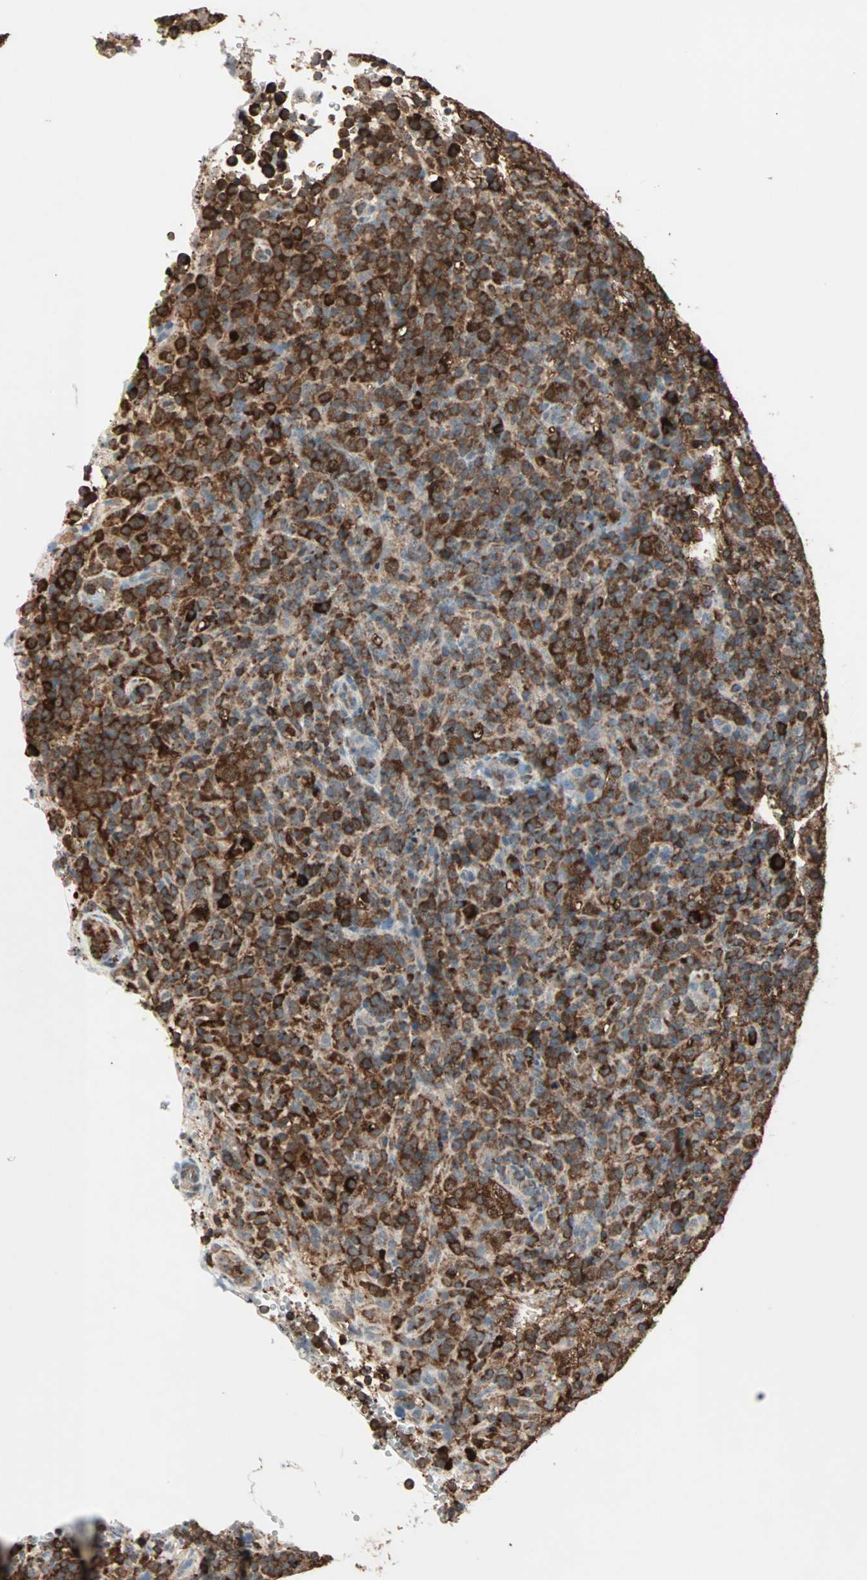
{"staining": {"intensity": "strong", "quantity": ">75%", "location": "cytoplasmic/membranous"}, "tissue": "lymphoma", "cell_type": "Tumor cells", "image_type": "cancer", "snomed": [{"axis": "morphology", "description": "Malignant lymphoma, non-Hodgkin's type, High grade"}, {"axis": "topography", "description": "Lymph node"}], "caption": "Protein positivity by immunohistochemistry (IHC) reveals strong cytoplasmic/membranous expression in approximately >75% of tumor cells in high-grade malignant lymphoma, non-Hodgkin's type.", "gene": "MMP3", "patient": {"sex": "female", "age": 76}}